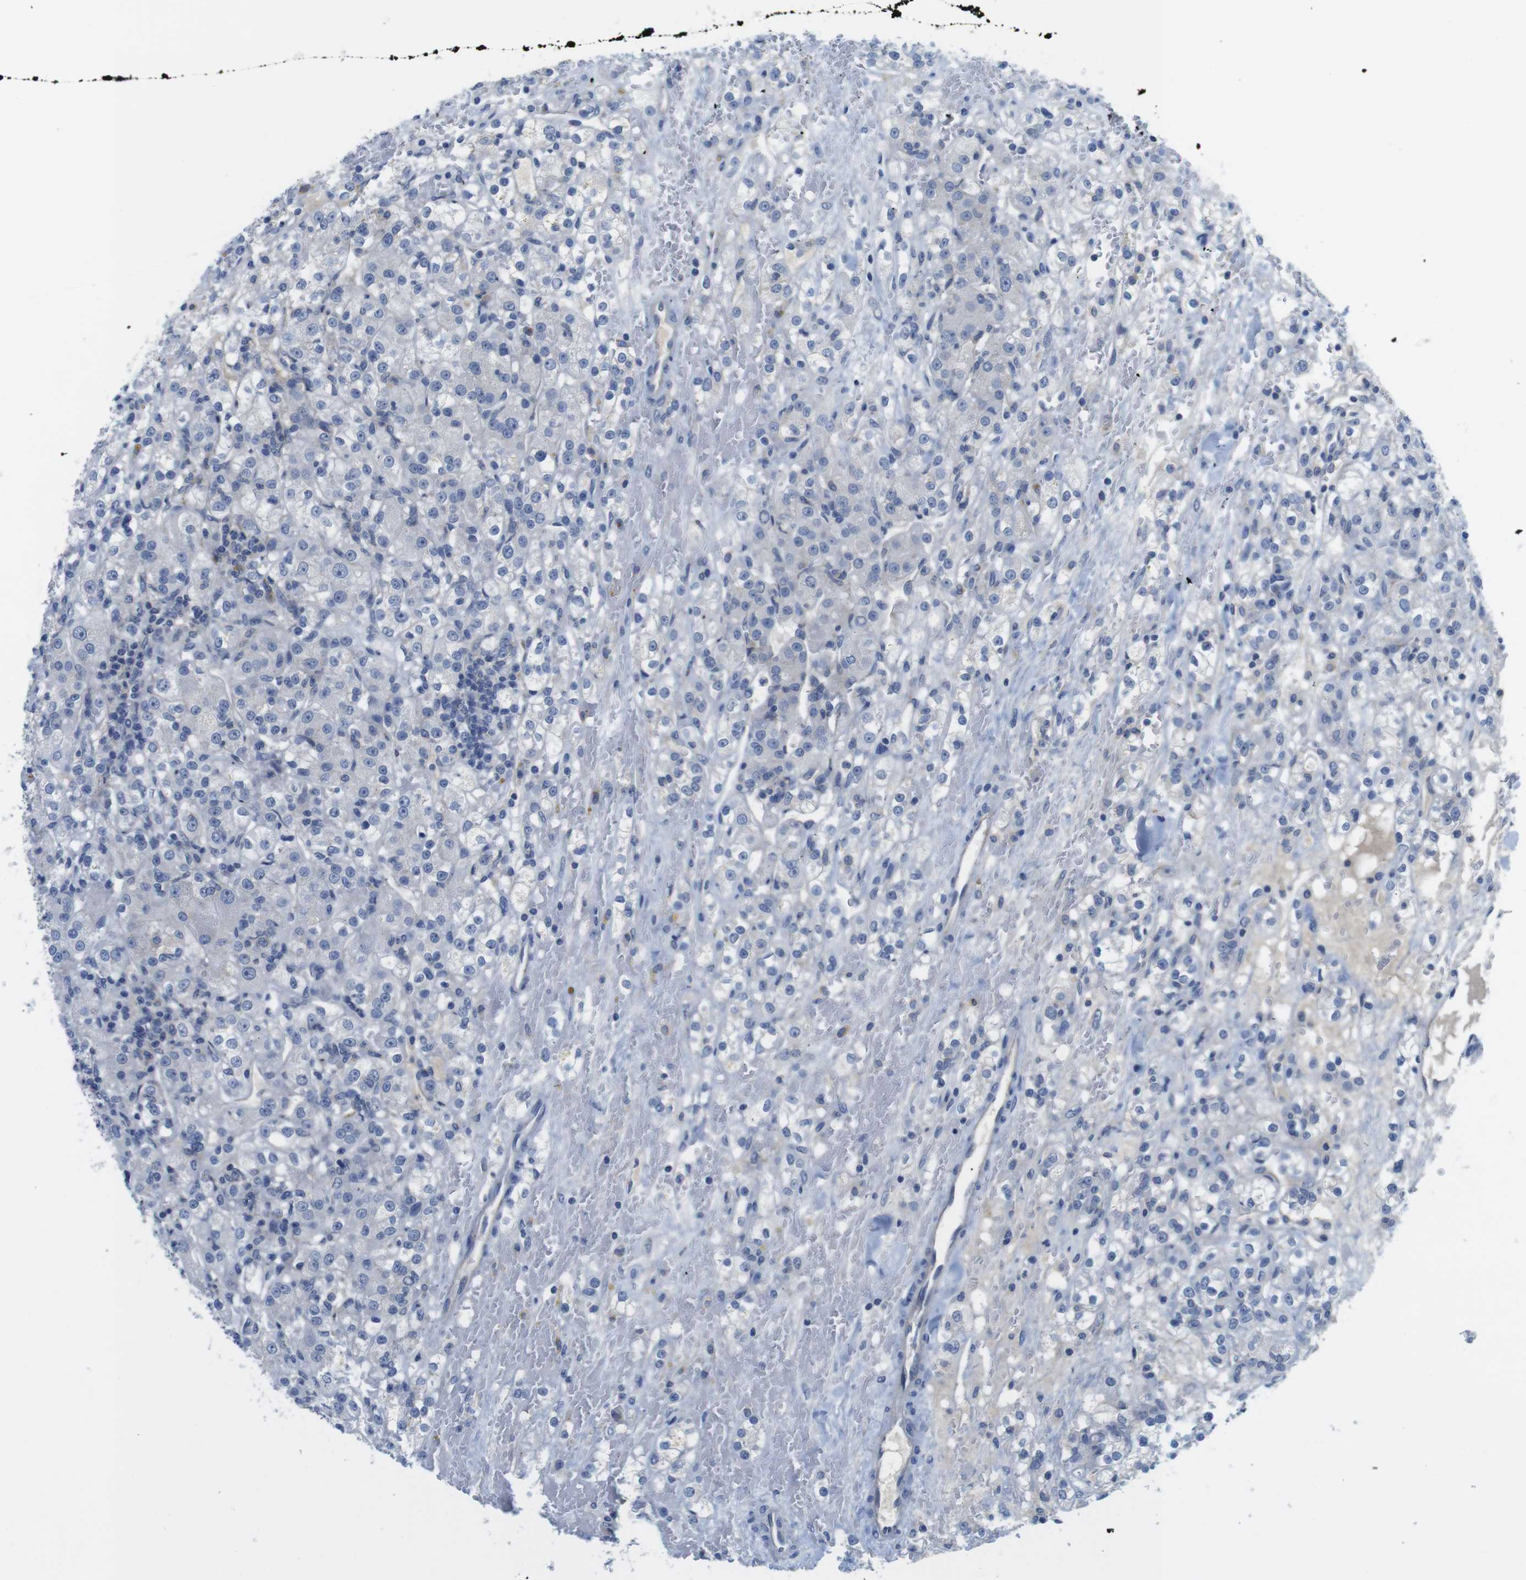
{"staining": {"intensity": "negative", "quantity": "none", "location": "none"}, "tissue": "renal cancer", "cell_type": "Tumor cells", "image_type": "cancer", "snomed": [{"axis": "morphology", "description": "Normal tissue, NOS"}, {"axis": "morphology", "description": "Adenocarcinoma, NOS"}, {"axis": "topography", "description": "Kidney"}], "caption": "High power microscopy image of an IHC image of renal cancer, revealing no significant positivity in tumor cells. The staining was performed using DAB to visualize the protein expression in brown, while the nuclei were stained in blue with hematoxylin (Magnification: 20x).", "gene": "SCRIB", "patient": {"sex": "male", "age": 61}}